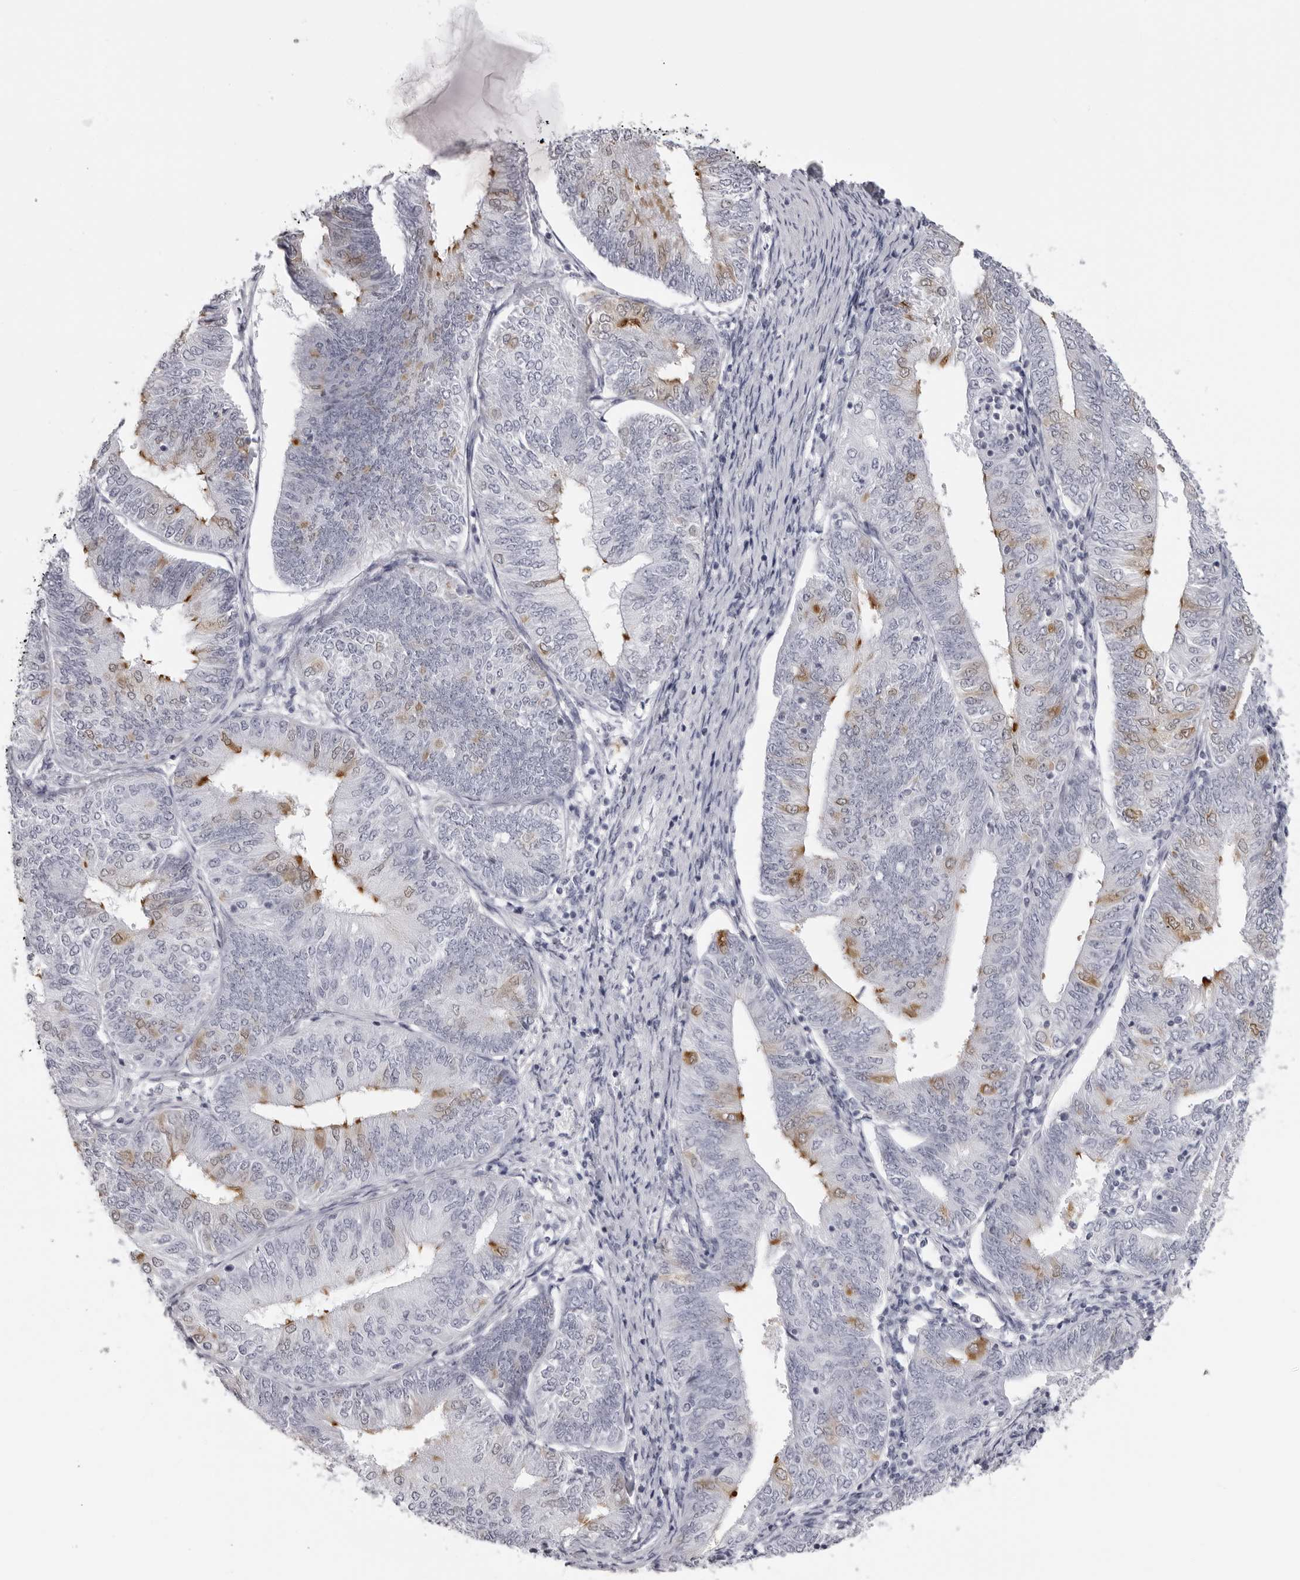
{"staining": {"intensity": "moderate", "quantity": "<25%", "location": "cytoplasmic/membranous"}, "tissue": "endometrial cancer", "cell_type": "Tumor cells", "image_type": "cancer", "snomed": [{"axis": "morphology", "description": "Adenocarcinoma, NOS"}, {"axis": "topography", "description": "Endometrium"}], "caption": "Human adenocarcinoma (endometrial) stained with a protein marker shows moderate staining in tumor cells.", "gene": "DNALI1", "patient": {"sex": "female", "age": 58}}